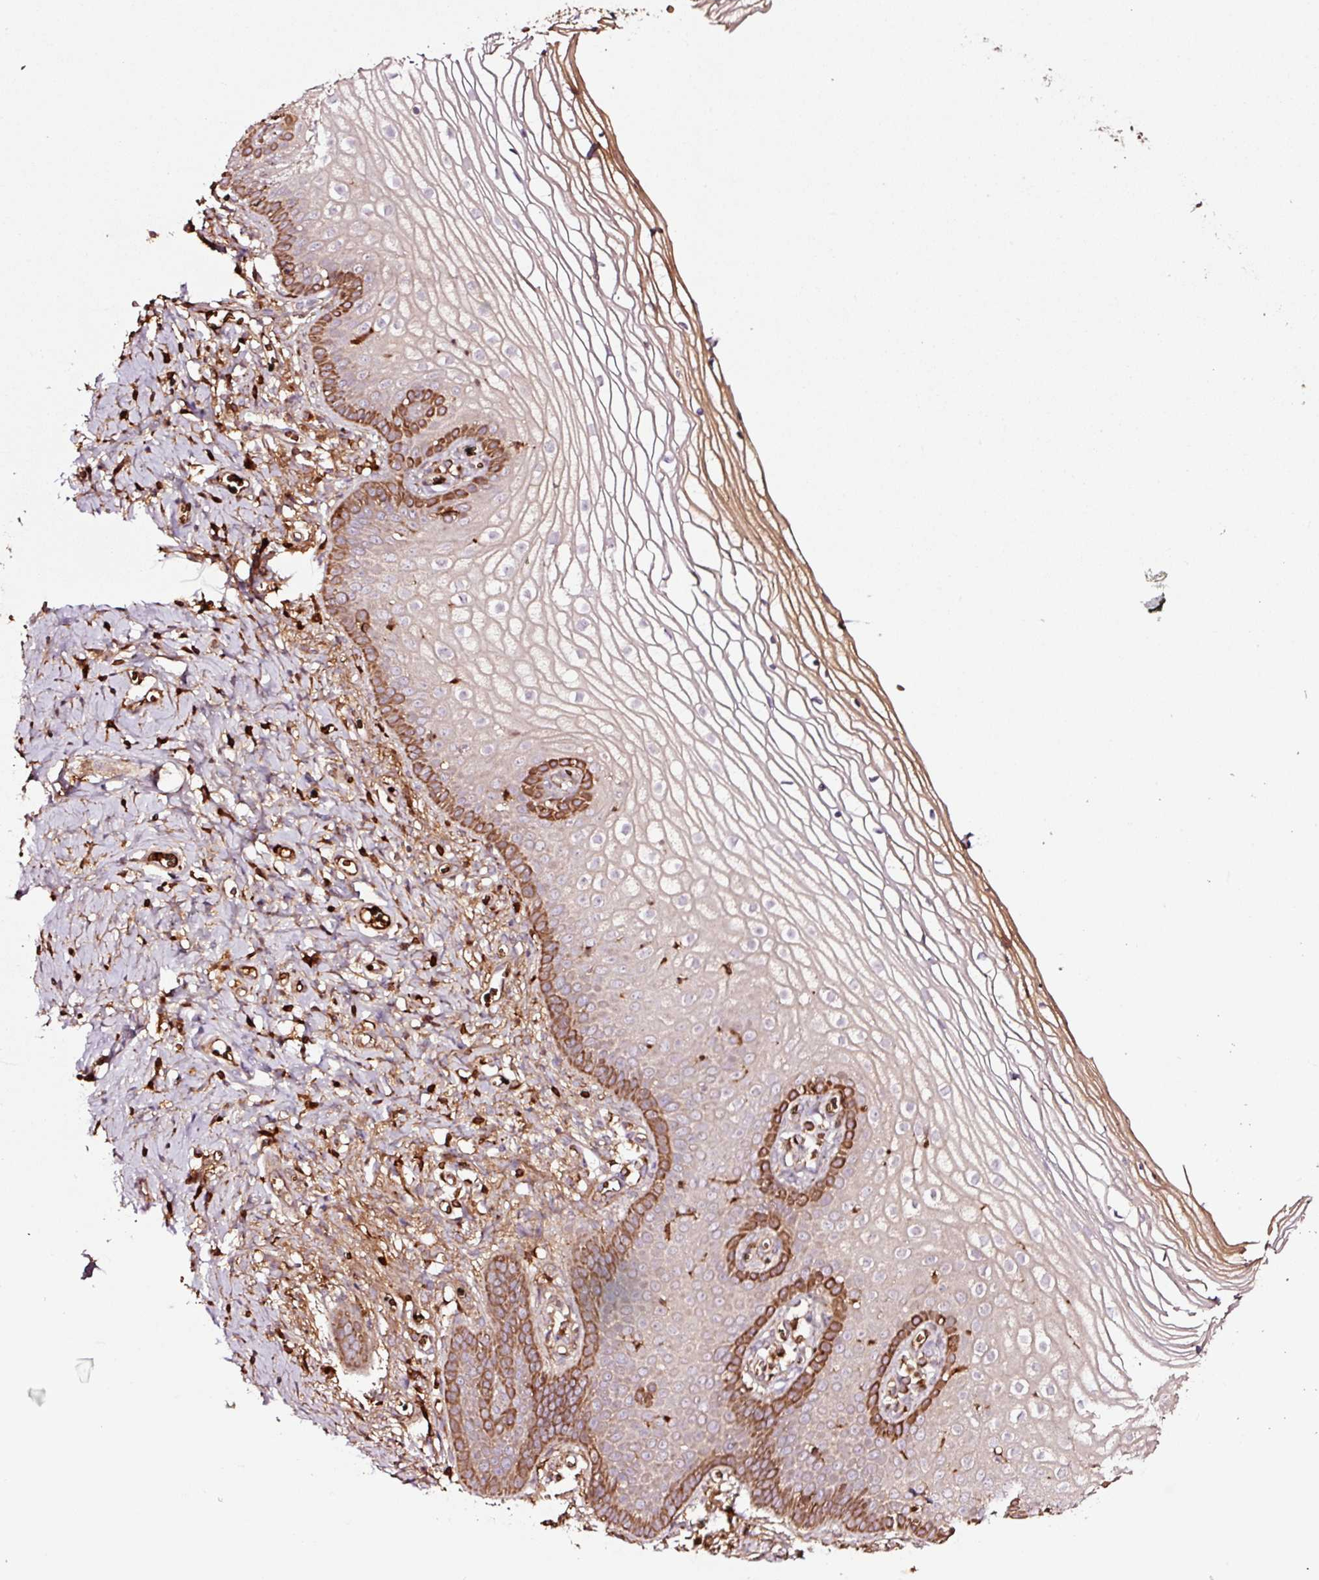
{"staining": {"intensity": "strong", "quantity": "25%-75%", "location": "cytoplasmic/membranous"}, "tissue": "vagina", "cell_type": "Squamous epithelial cells", "image_type": "normal", "snomed": [{"axis": "morphology", "description": "Normal tissue, NOS"}, {"axis": "topography", "description": "Vagina"}], "caption": "The photomicrograph reveals immunohistochemical staining of benign vagina. There is strong cytoplasmic/membranous staining is present in approximately 25%-75% of squamous epithelial cells. The staining was performed using DAB to visualize the protein expression in brown, while the nuclei were stained in blue with hematoxylin (Magnification: 20x).", "gene": "PGLYRP2", "patient": {"sex": "female", "age": 56}}